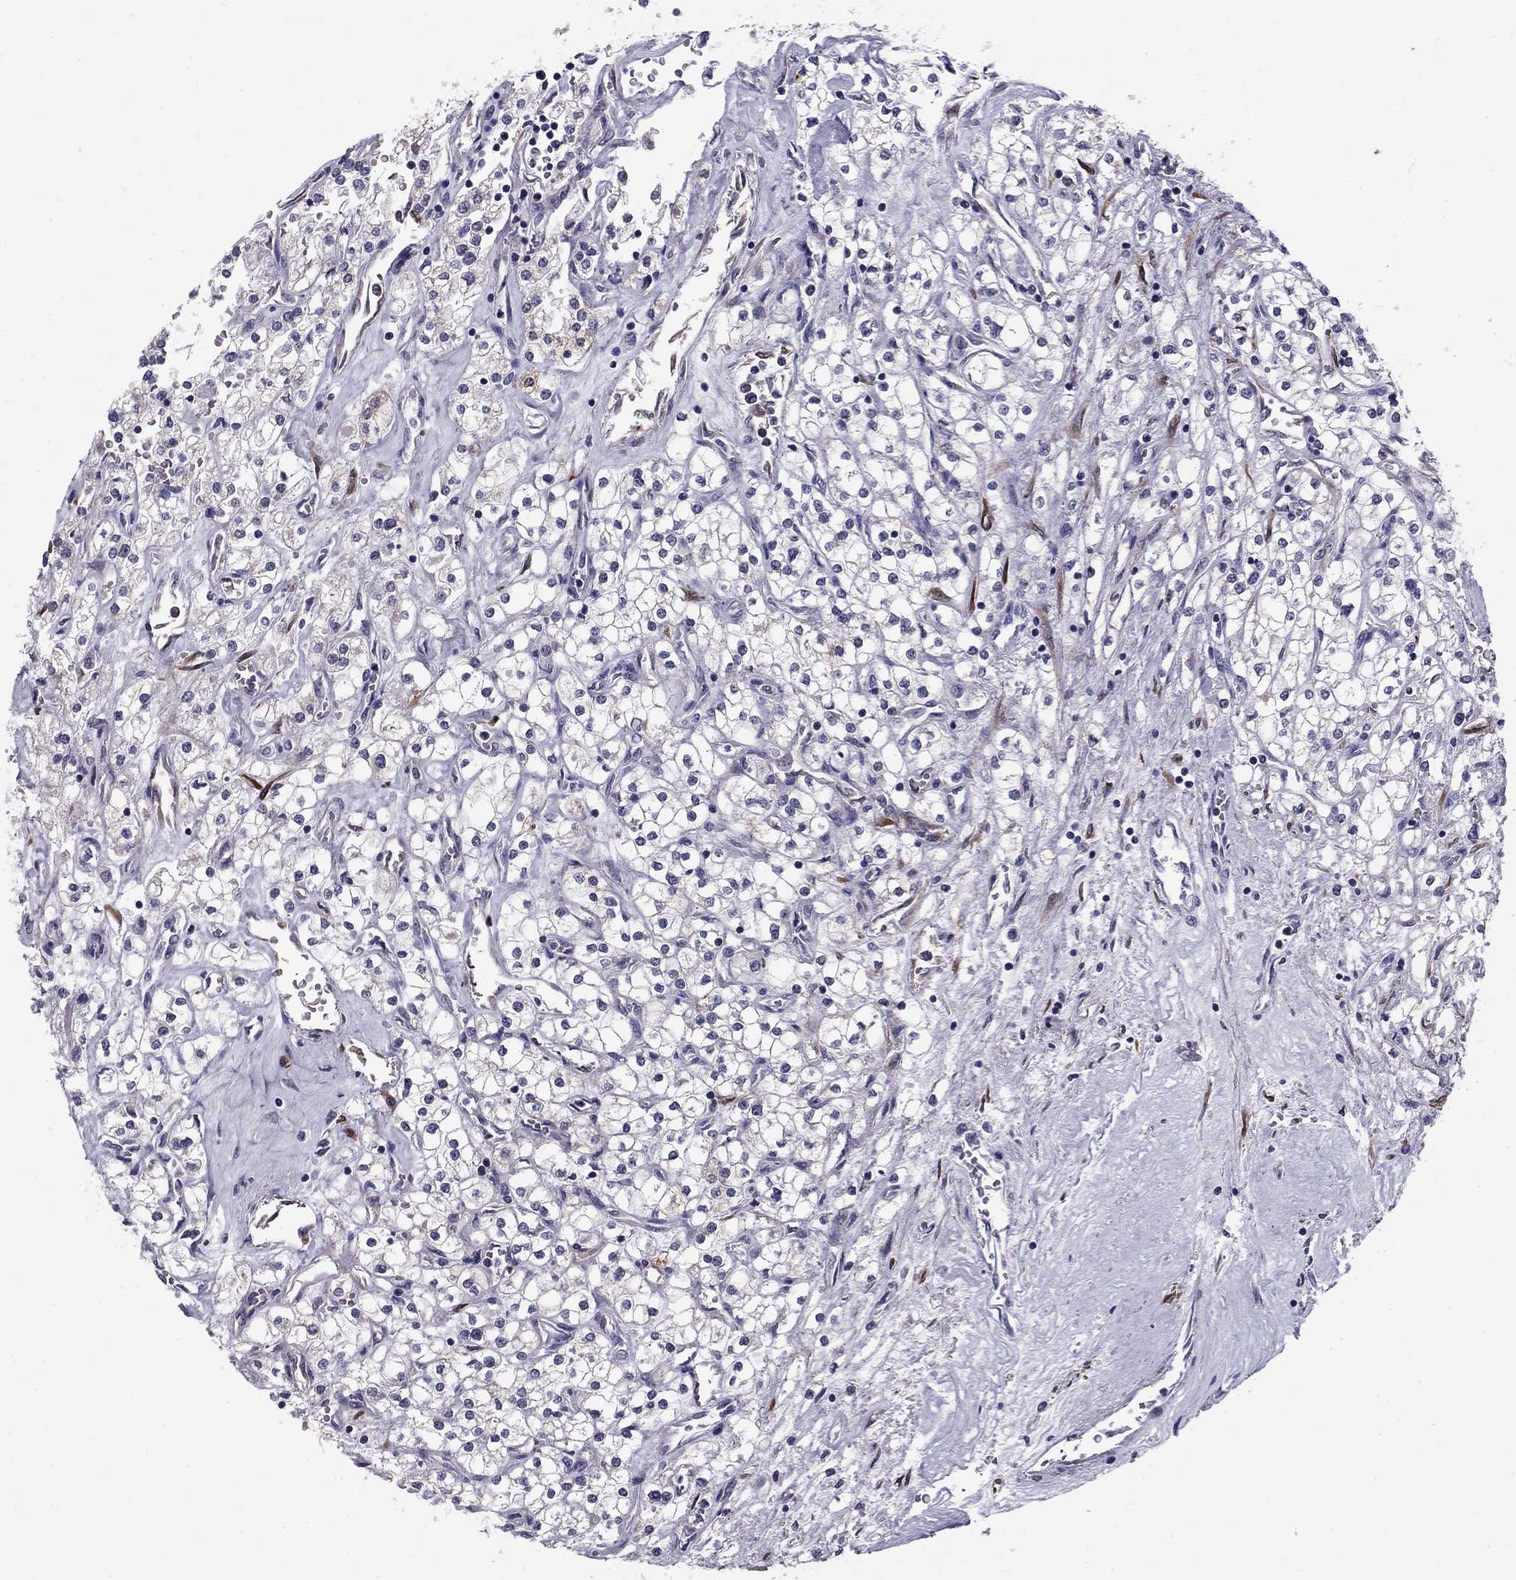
{"staining": {"intensity": "weak", "quantity": "<25%", "location": "cytoplasmic/membranous"}, "tissue": "renal cancer", "cell_type": "Tumor cells", "image_type": "cancer", "snomed": [{"axis": "morphology", "description": "Adenocarcinoma, NOS"}, {"axis": "topography", "description": "Kidney"}], "caption": "Protein analysis of renal cancer (adenocarcinoma) reveals no significant positivity in tumor cells. Nuclei are stained in blue.", "gene": "TMED3", "patient": {"sex": "male", "age": 80}}